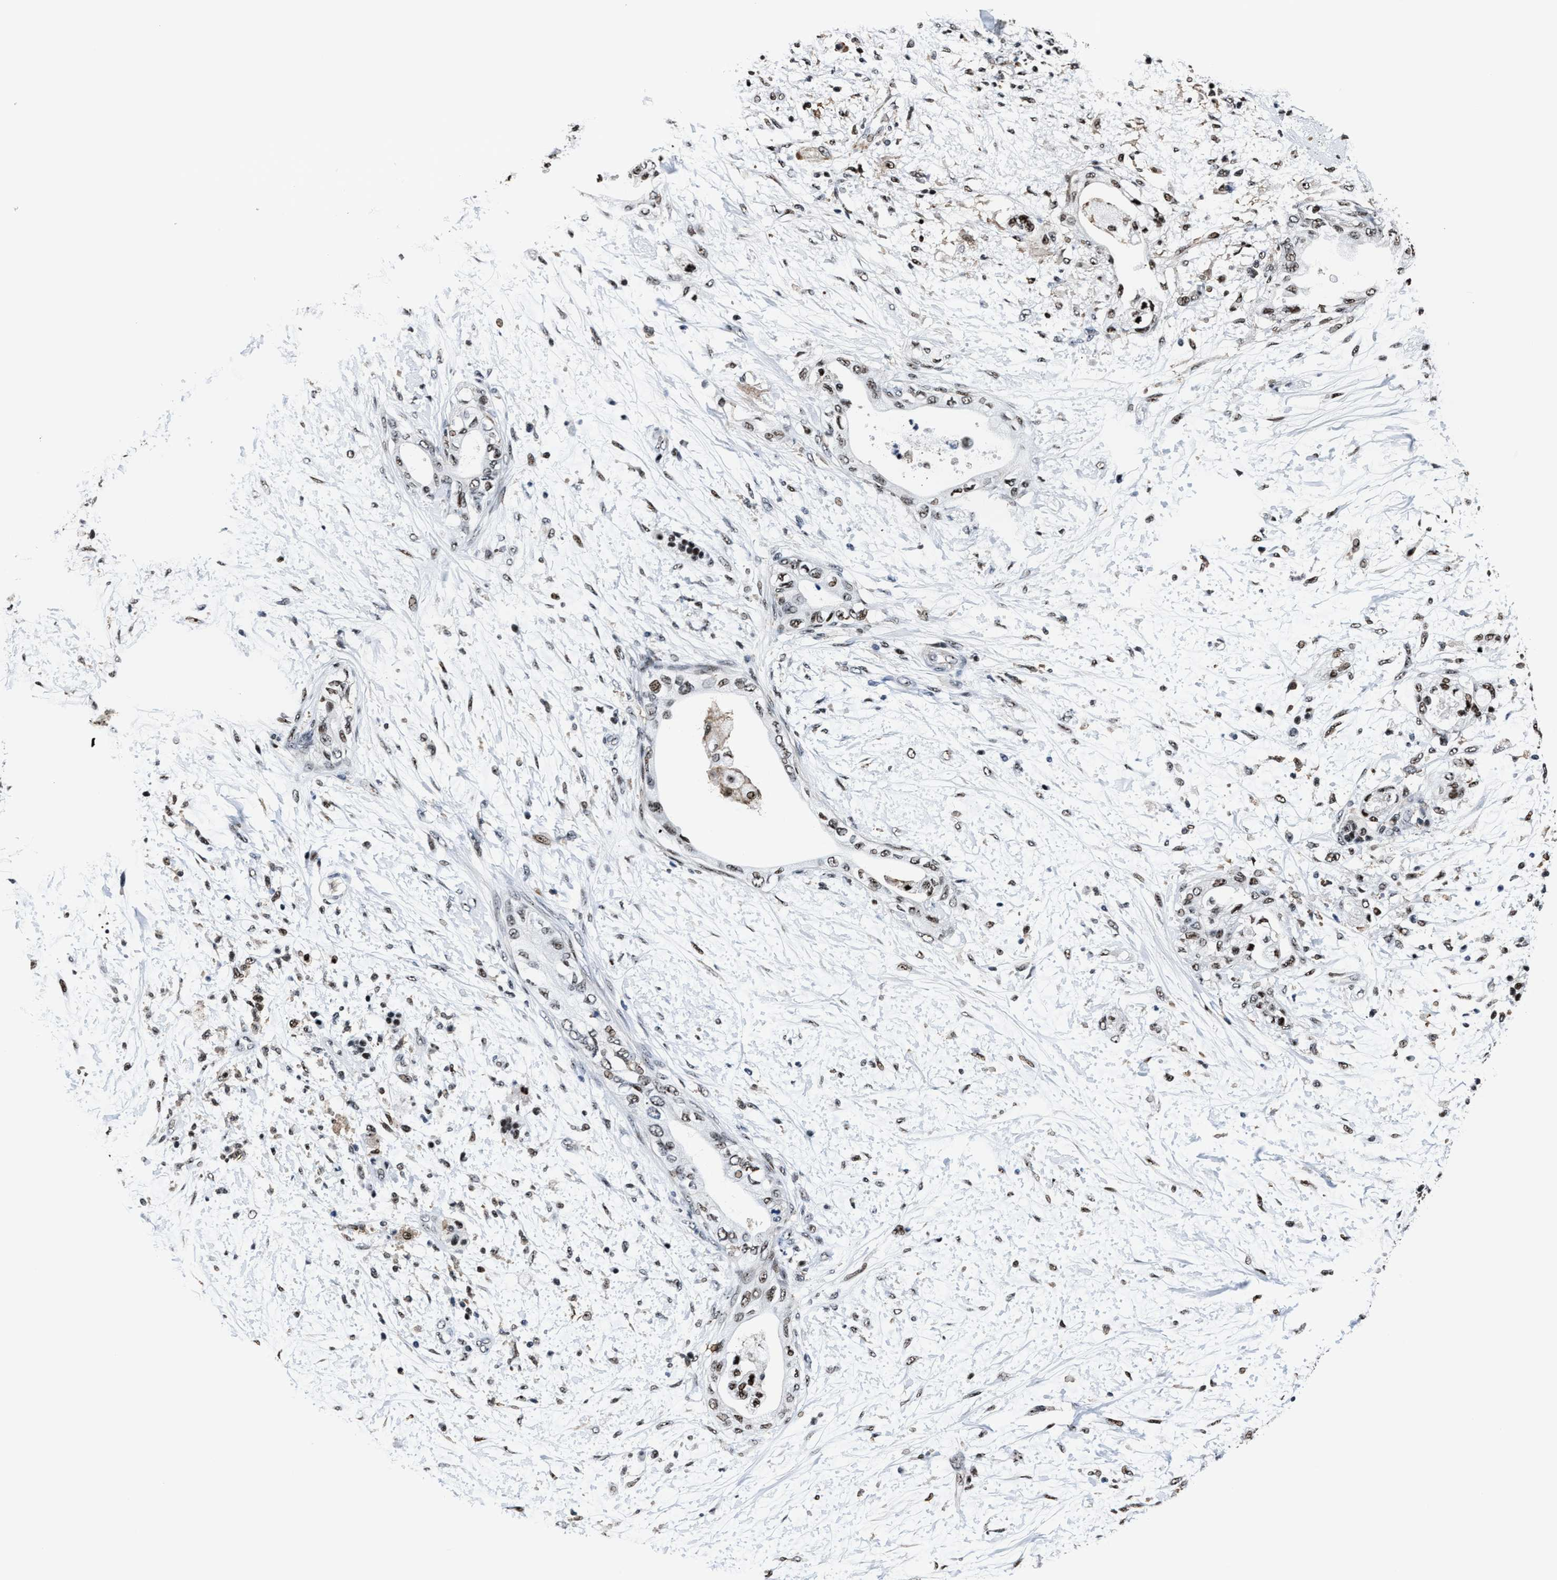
{"staining": {"intensity": "moderate", "quantity": ">75%", "location": "nuclear"}, "tissue": "adipose tissue", "cell_type": "Adipocytes", "image_type": "normal", "snomed": [{"axis": "morphology", "description": "Normal tissue, NOS"}, {"axis": "morphology", "description": "Adenocarcinoma, NOS"}, {"axis": "topography", "description": "Duodenum"}, {"axis": "topography", "description": "Peripheral nerve tissue"}], "caption": "Moderate nuclear staining for a protein is seen in about >75% of adipocytes of benign adipose tissue using IHC.", "gene": "PPIE", "patient": {"sex": "female", "age": 60}}